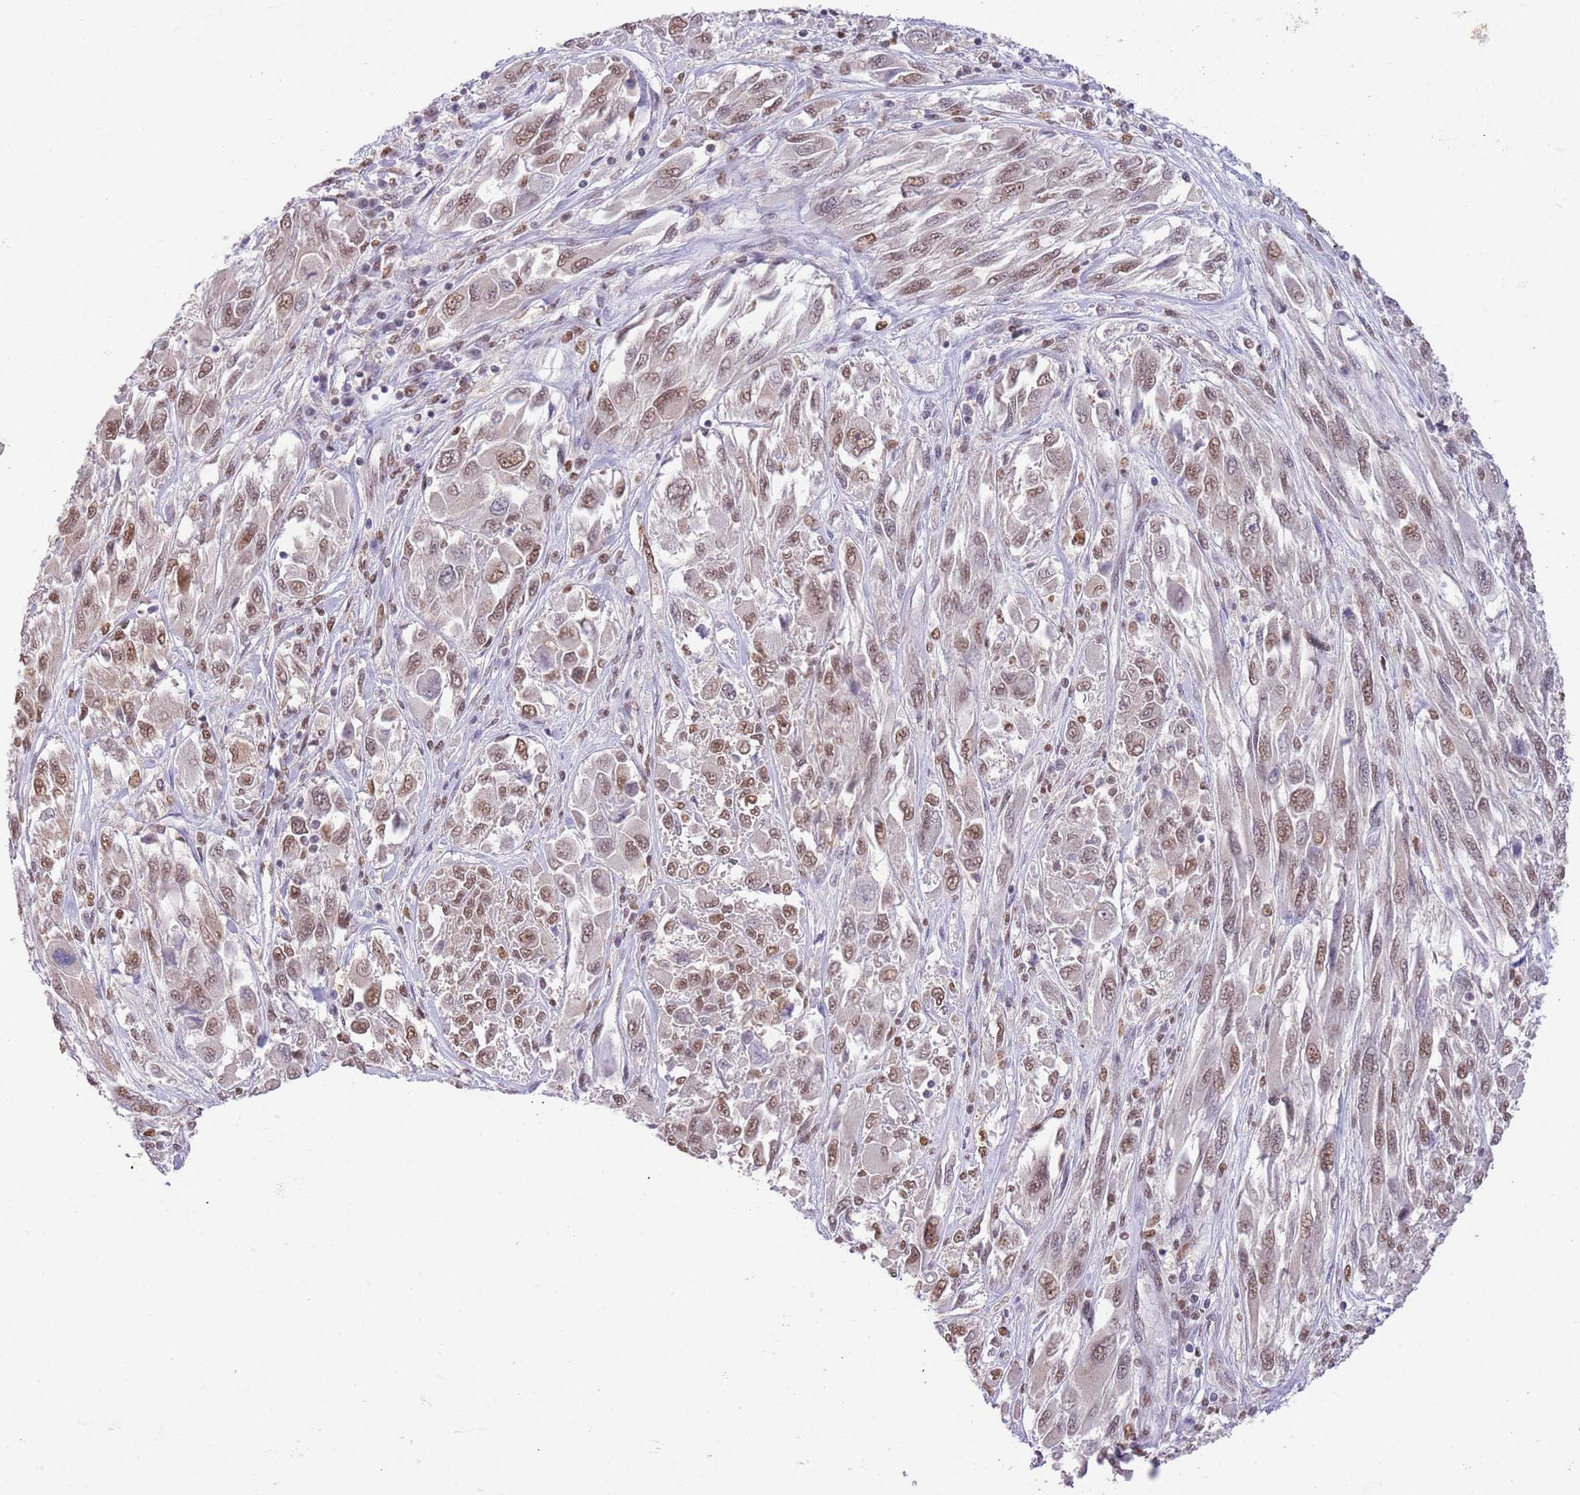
{"staining": {"intensity": "moderate", "quantity": ">75%", "location": "nuclear"}, "tissue": "melanoma", "cell_type": "Tumor cells", "image_type": "cancer", "snomed": [{"axis": "morphology", "description": "Malignant melanoma, NOS"}, {"axis": "topography", "description": "Skin"}], "caption": "Immunohistochemistry (DAB) staining of human malignant melanoma shows moderate nuclear protein positivity in about >75% of tumor cells.", "gene": "TRIM32", "patient": {"sex": "female", "age": 91}}